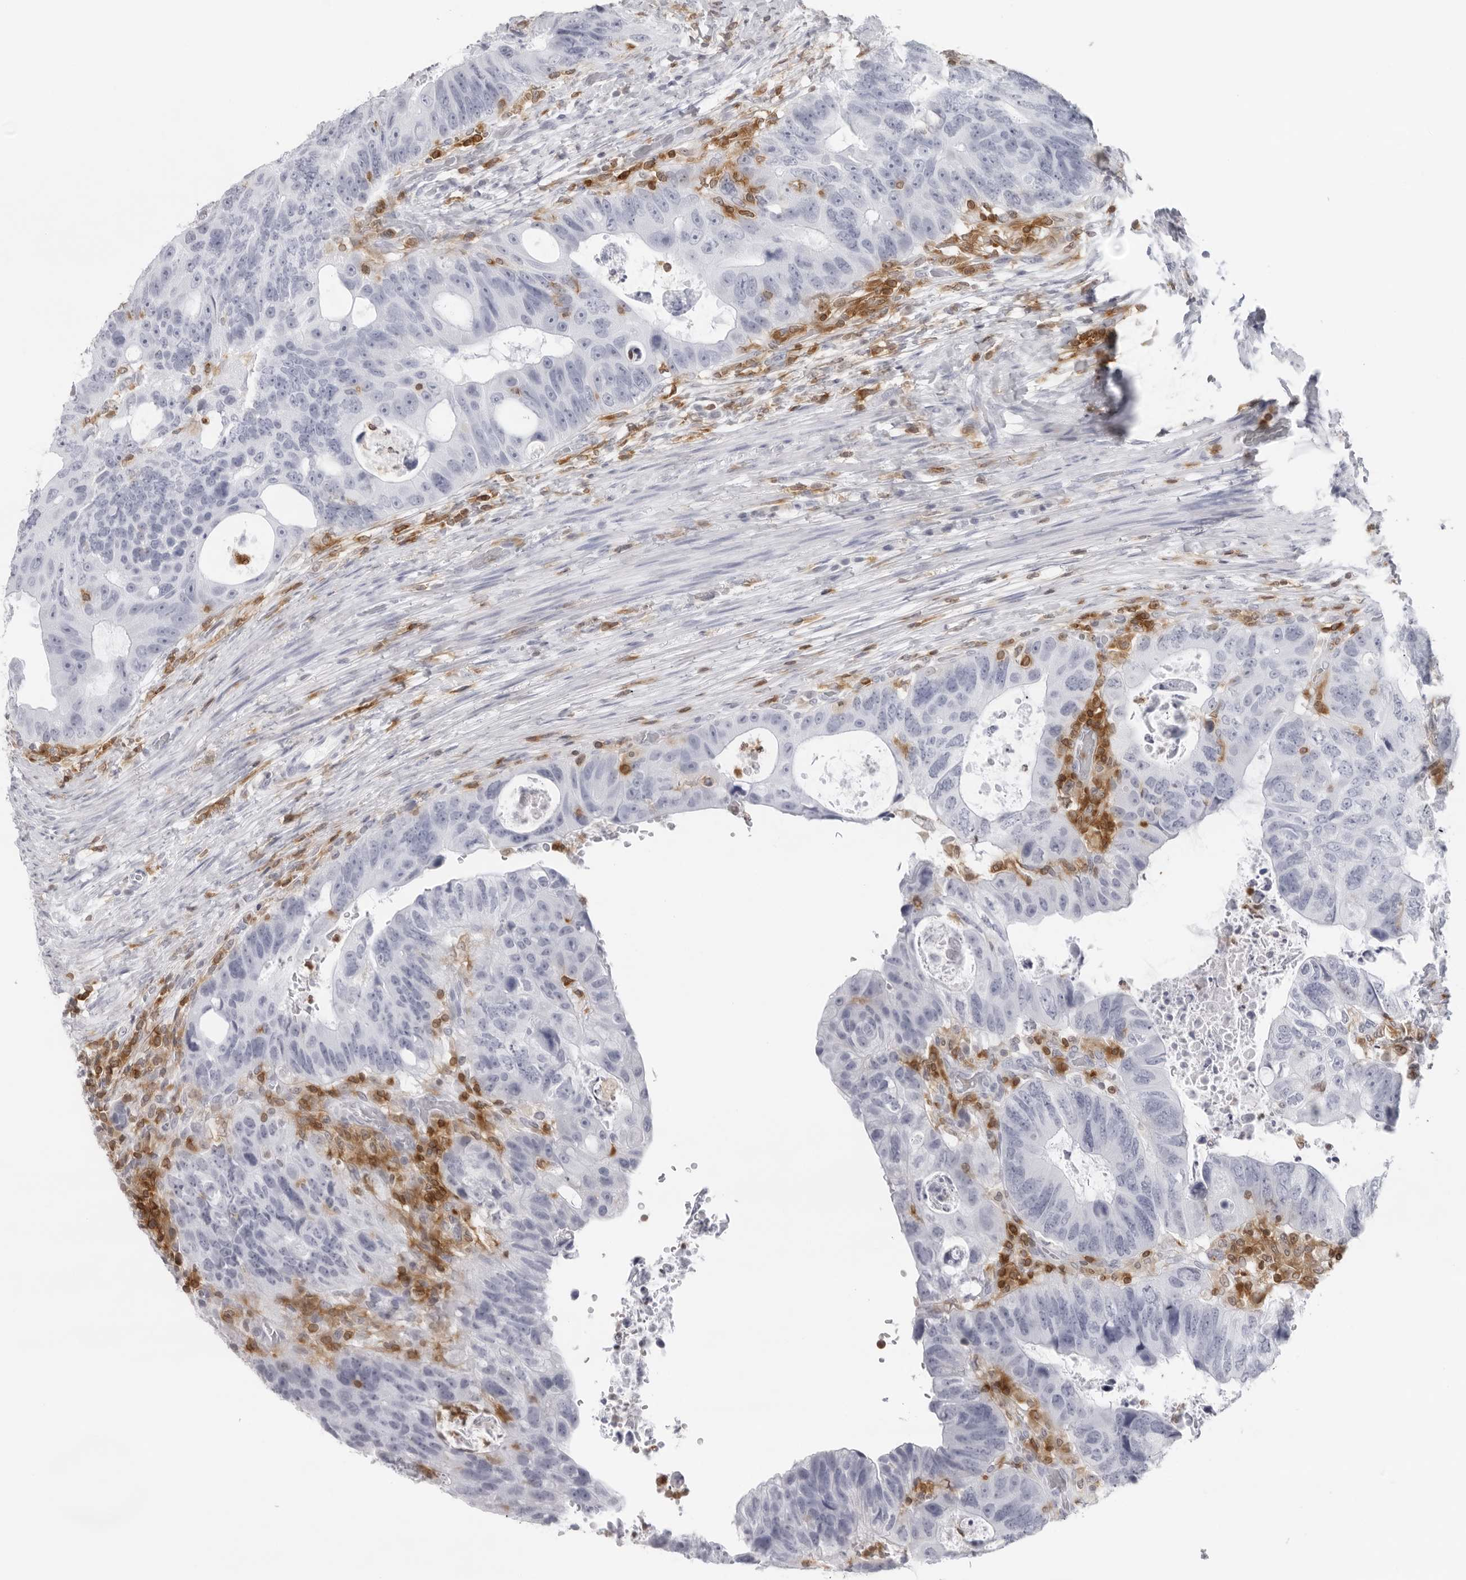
{"staining": {"intensity": "negative", "quantity": "none", "location": "none"}, "tissue": "colorectal cancer", "cell_type": "Tumor cells", "image_type": "cancer", "snomed": [{"axis": "morphology", "description": "Adenocarcinoma, NOS"}, {"axis": "topography", "description": "Rectum"}], "caption": "Immunohistochemistry (IHC) of adenocarcinoma (colorectal) reveals no expression in tumor cells. (Brightfield microscopy of DAB (3,3'-diaminobenzidine) IHC at high magnification).", "gene": "FMNL1", "patient": {"sex": "male", "age": 59}}